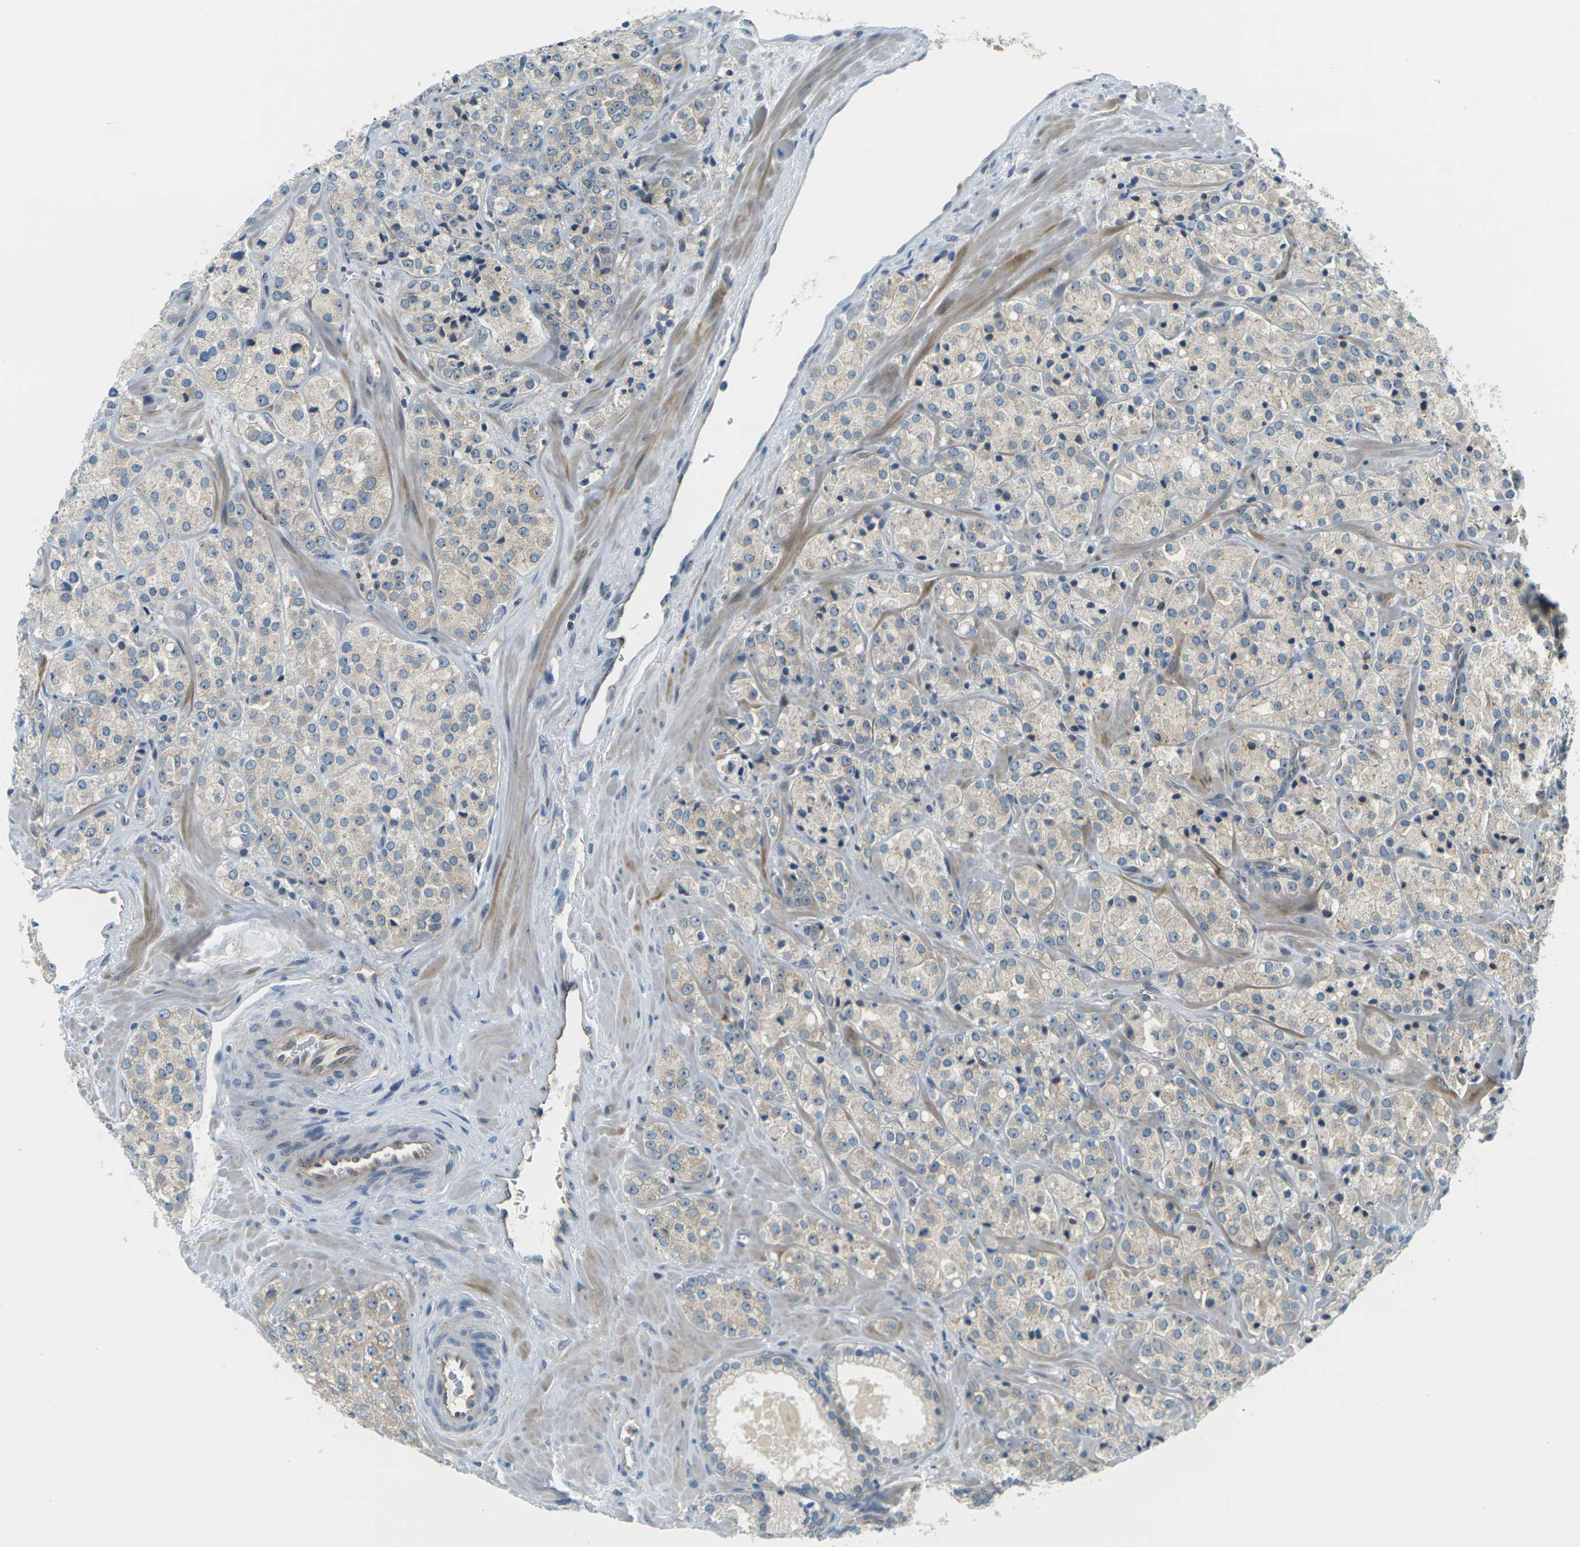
{"staining": {"intensity": "negative", "quantity": "none", "location": "none"}, "tissue": "prostate cancer", "cell_type": "Tumor cells", "image_type": "cancer", "snomed": [{"axis": "morphology", "description": "Adenocarcinoma, High grade"}, {"axis": "topography", "description": "Prostate"}], "caption": "This is an immunohistochemistry (IHC) photomicrograph of human prostate high-grade adenocarcinoma. There is no staining in tumor cells.", "gene": "SLC13A3", "patient": {"sex": "male", "age": 64}}